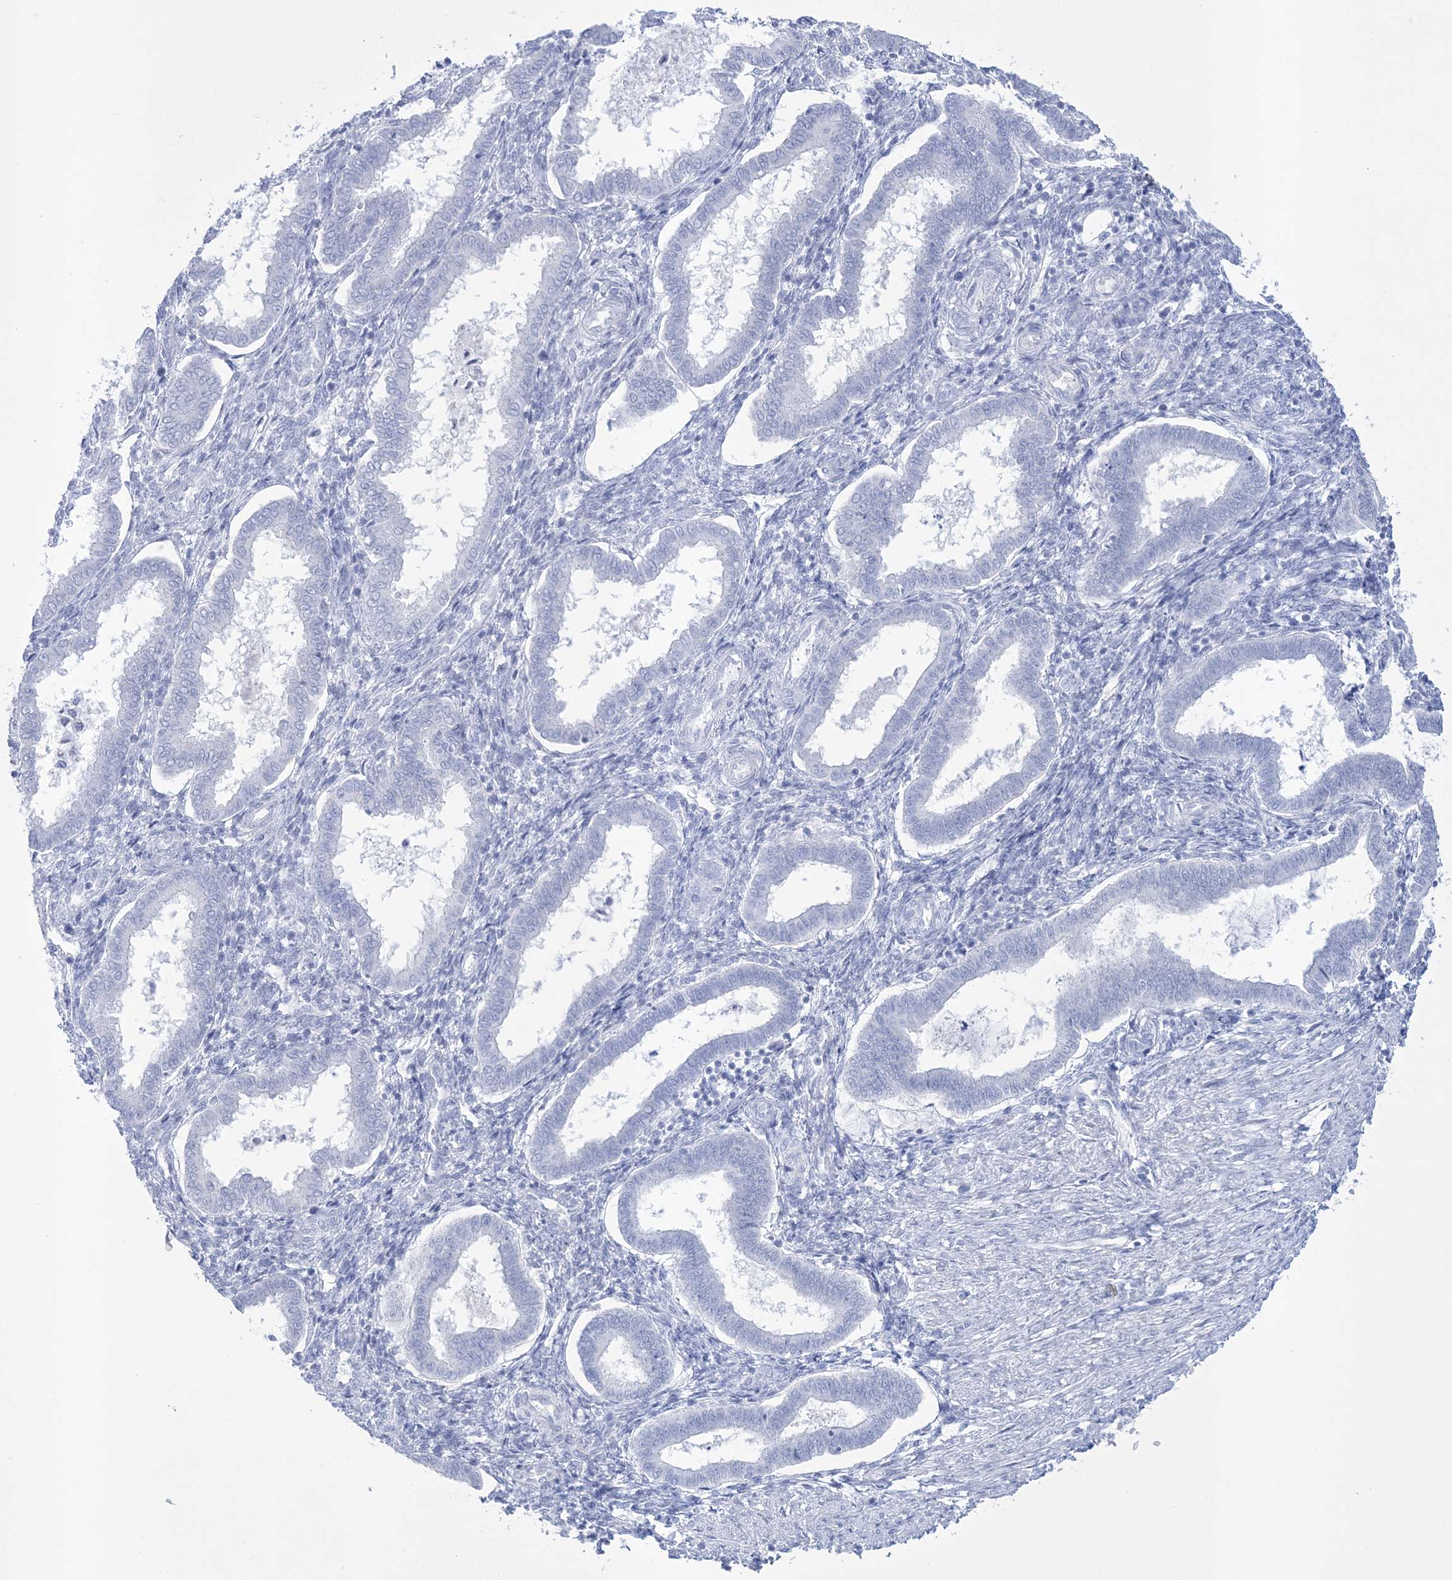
{"staining": {"intensity": "negative", "quantity": "none", "location": "none"}, "tissue": "endometrium", "cell_type": "Cells in endometrial stroma", "image_type": "normal", "snomed": [{"axis": "morphology", "description": "Normal tissue, NOS"}, {"axis": "topography", "description": "Endometrium"}], "caption": "High magnification brightfield microscopy of normal endometrium stained with DAB (3,3'-diaminobenzidine) (brown) and counterstained with hematoxylin (blue): cells in endometrial stroma show no significant staining. Nuclei are stained in blue.", "gene": "RBP2", "patient": {"sex": "female", "age": 24}}